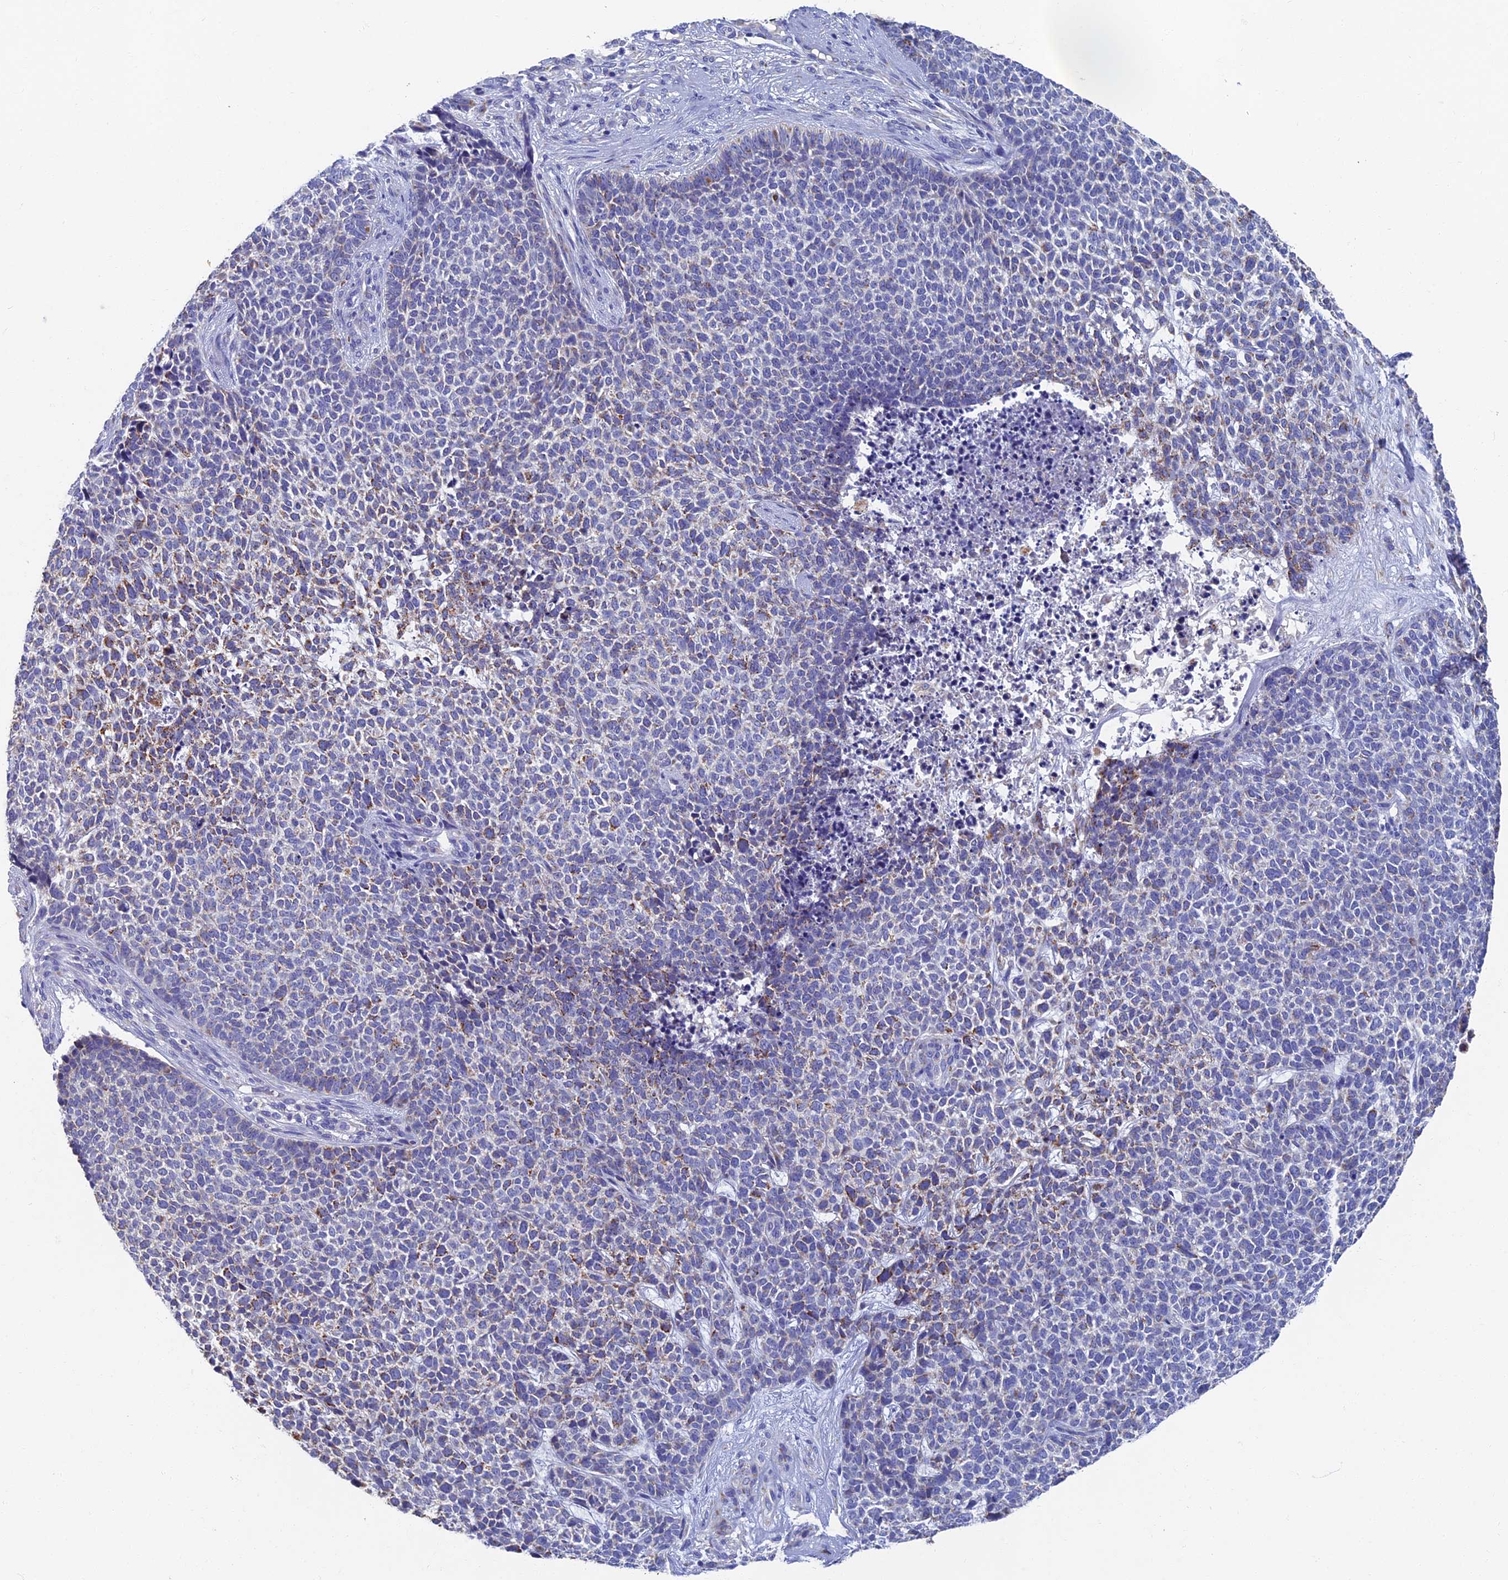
{"staining": {"intensity": "moderate", "quantity": "<25%", "location": "cytoplasmic/membranous"}, "tissue": "skin cancer", "cell_type": "Tumor cells", "image_type": "cancer", "snomed": [{"axis": "morphology", "description": "Basal cell carcinoma"}, {"axis": "topography", "description": "Skin"}], "caption": "Immunohistochemistry histopathology image of human basal cell carcinoma (skin) stained for a protein (brown), which demonstrates low levels of moderate cytoplasmic/membranous staining in about <25% of tumor cells.", "gene": "OAT", "patient": {"sex": "female", "age": 84}}